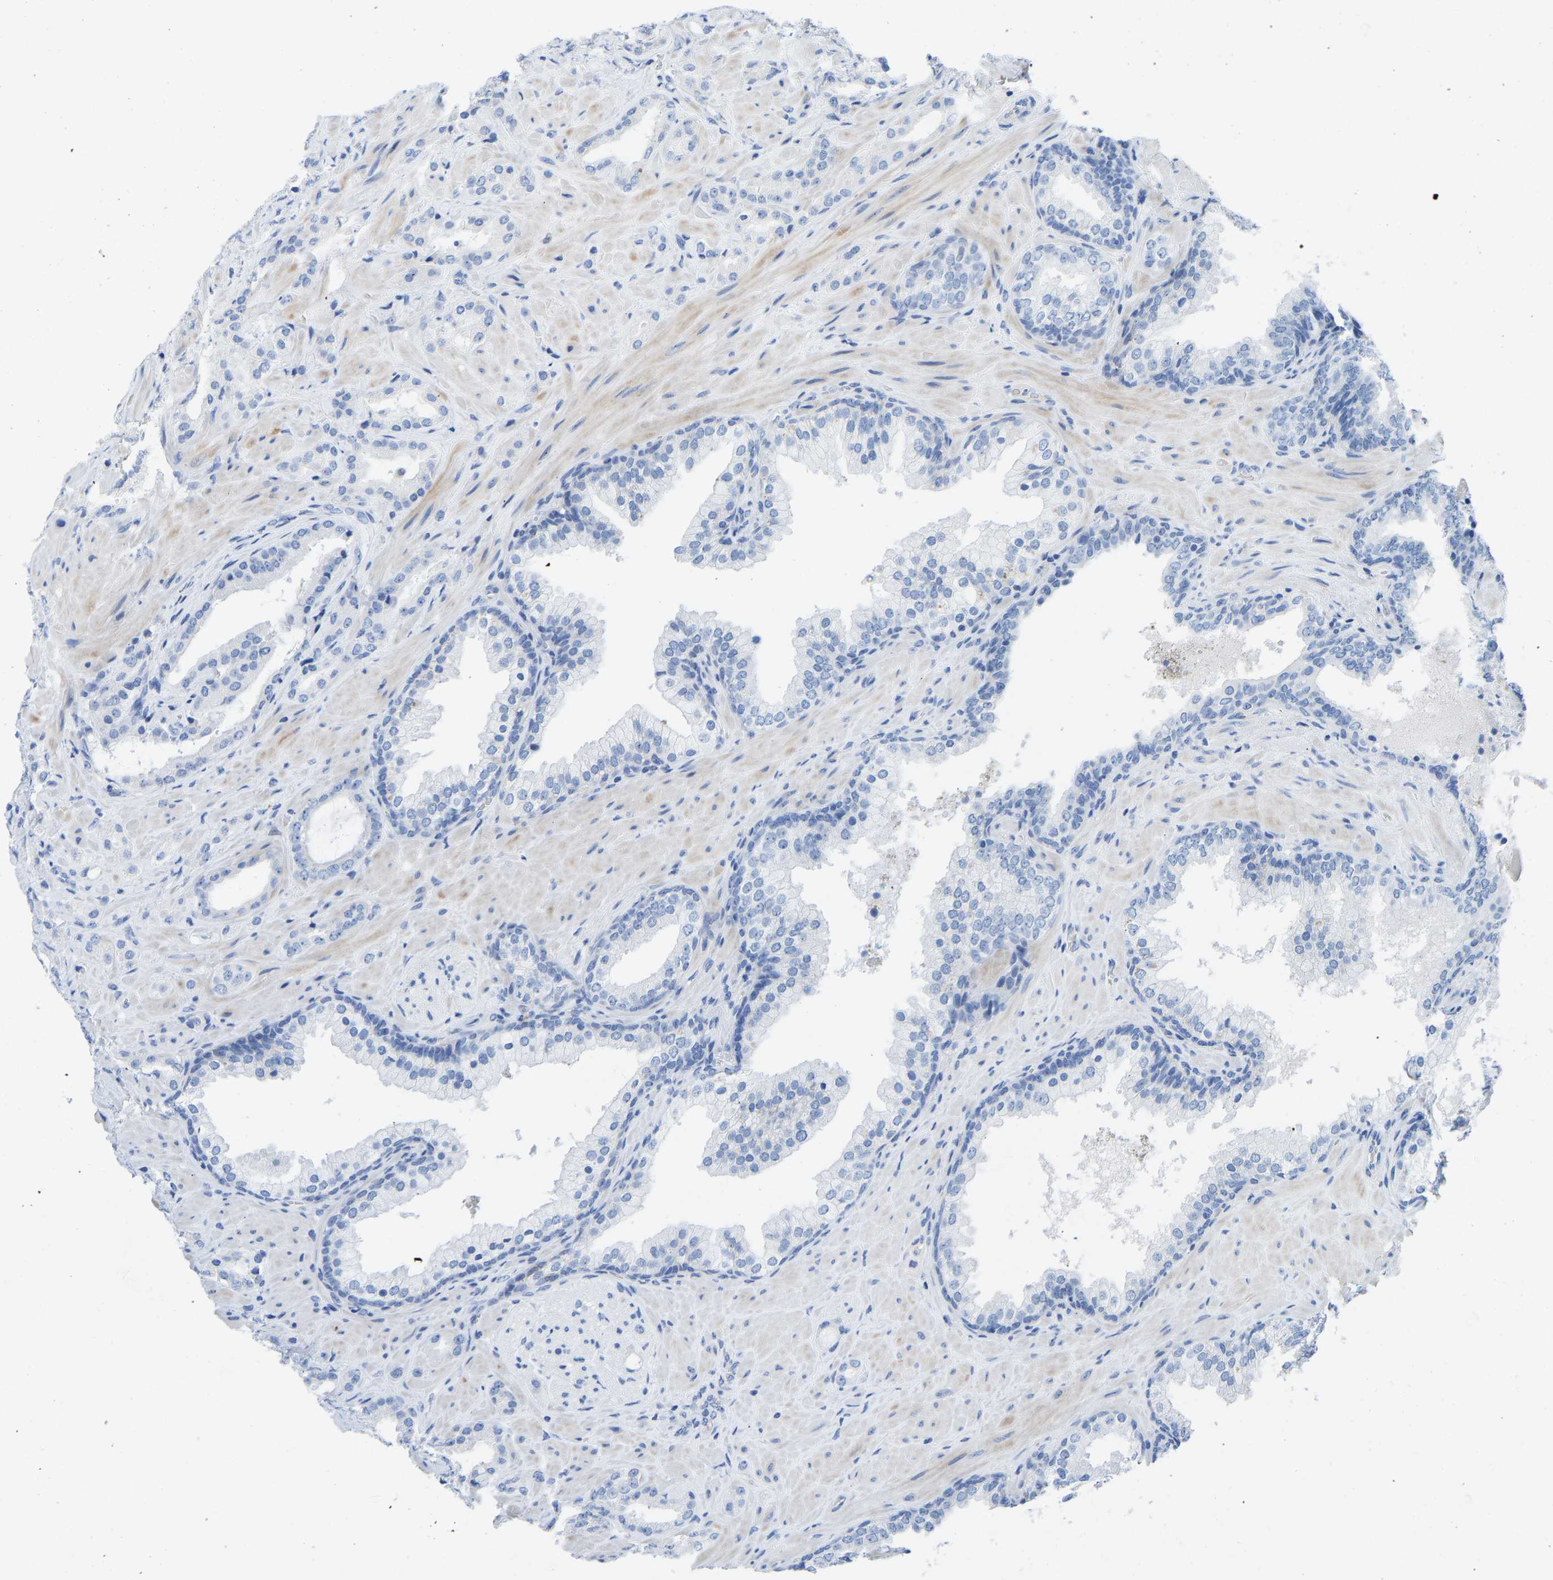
{"staining": {"intensity": "negative", "quantity": "none", "location": "none"}, "tissue": "prostate cancer", "cell_type": "Tumor cells", "image_type": "cancer", "snomed": [{"axis": "morphology", "description": "Adenocarcinoma, High grade"}, {"axis": "topography", "description": "Prostate"}], "caption": "High power microscopy image of an IHC micrograph of prostate cancer, revealing no significant staining in tumor cells.", "gene": "NKAIN3", "patient": {"sex": "male", "age": 64}}